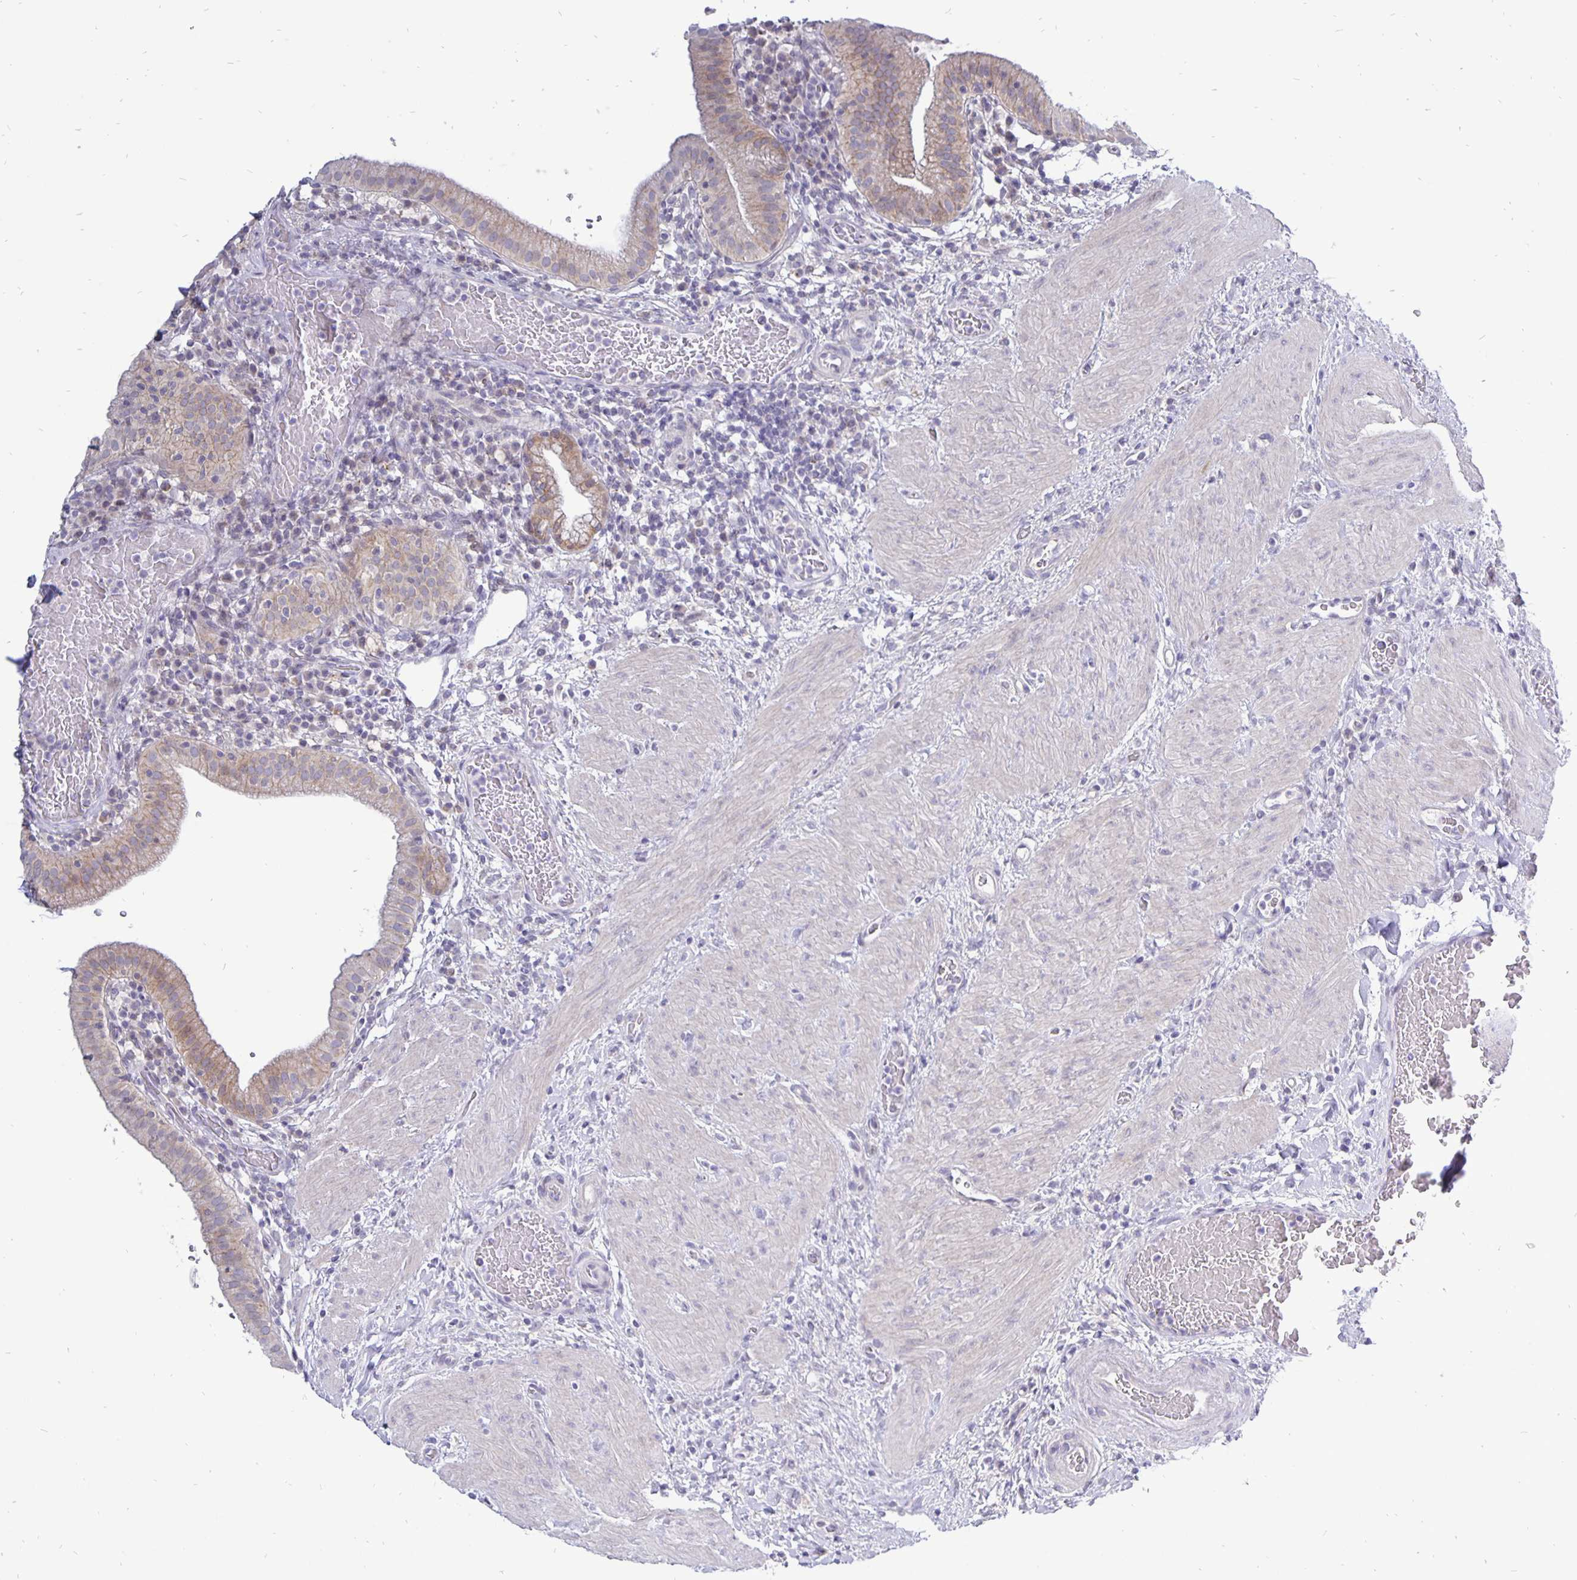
{"staining": {"intensity": "weak", "quantity": "<25%", "location": "cytoplasmic/membranous"}, "tissue": "gallbladder", "cell_type": "Glandular cells", "image_type": "normal", "snomed": [{"axis": "morphology", "description": "Normal tissue, NOS"}, {"axis": "topography", "description": "Gallbladder"}], "caption": "Gallbladder stained for a protein using IHC demonstrates no staining glandular cells.", "gene": "ERBB2", "patient": {"sex": "male", "age": 26}}